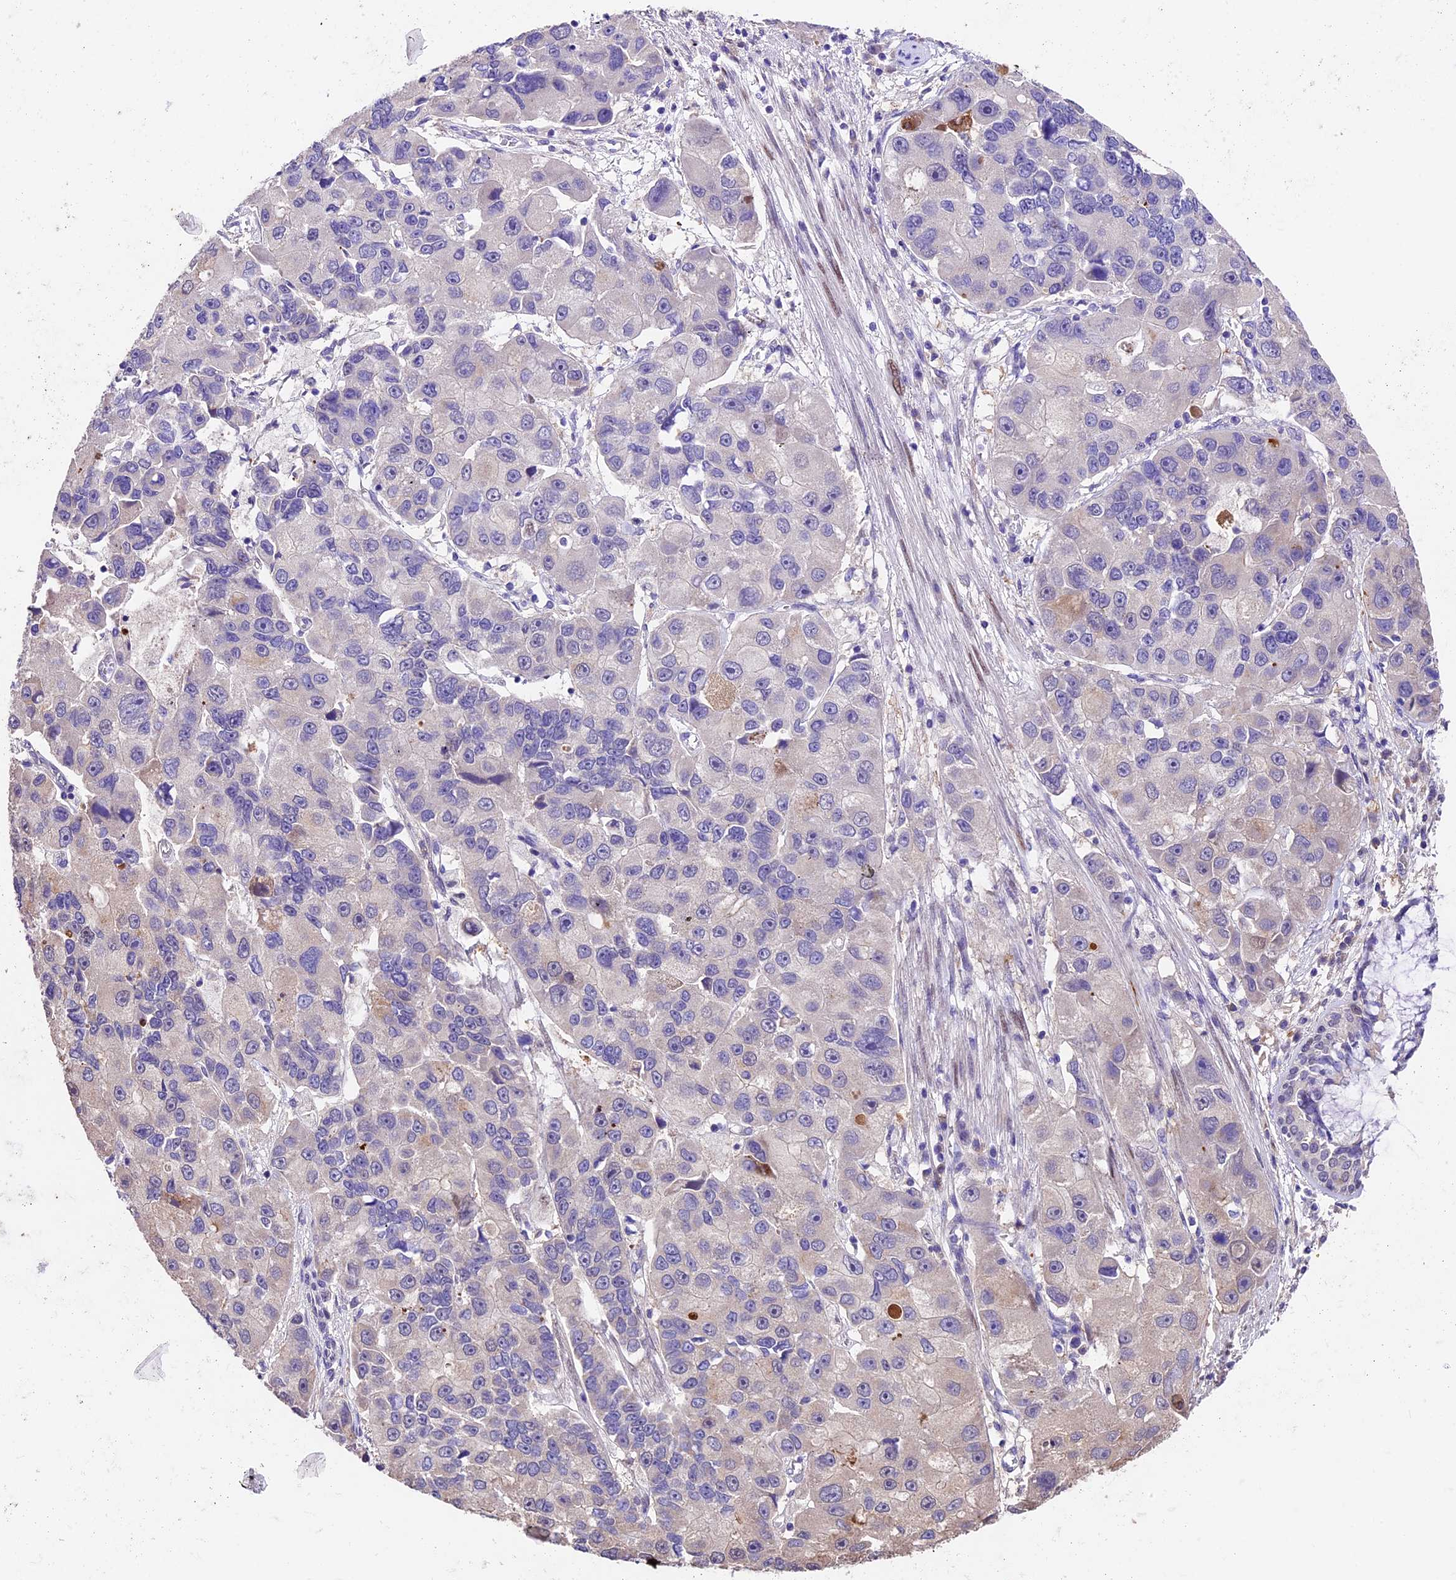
{"staining": {"intensity": "negative", "quantity": "none", "location": "none"}, "tissue": "lung cancer", "cell_type": "Tumor cells", "image_type": "cancer", "snomed": [{"axis": "morphology", "description": "Adenocarcinoma, NOS"}, {"axis": "topography", "description": "Lung"}], "caption": "An image of human adenocarcinoma (lung) is negative for staining in tumor cells. (Stains: DAB immunohistochemistry (IHC) with hematoxylin counter stain, Microscopy: brightfield microscopy at high magnification).", "gene": "SBNO2", "patient": {"sex": "female", "age": 54}}